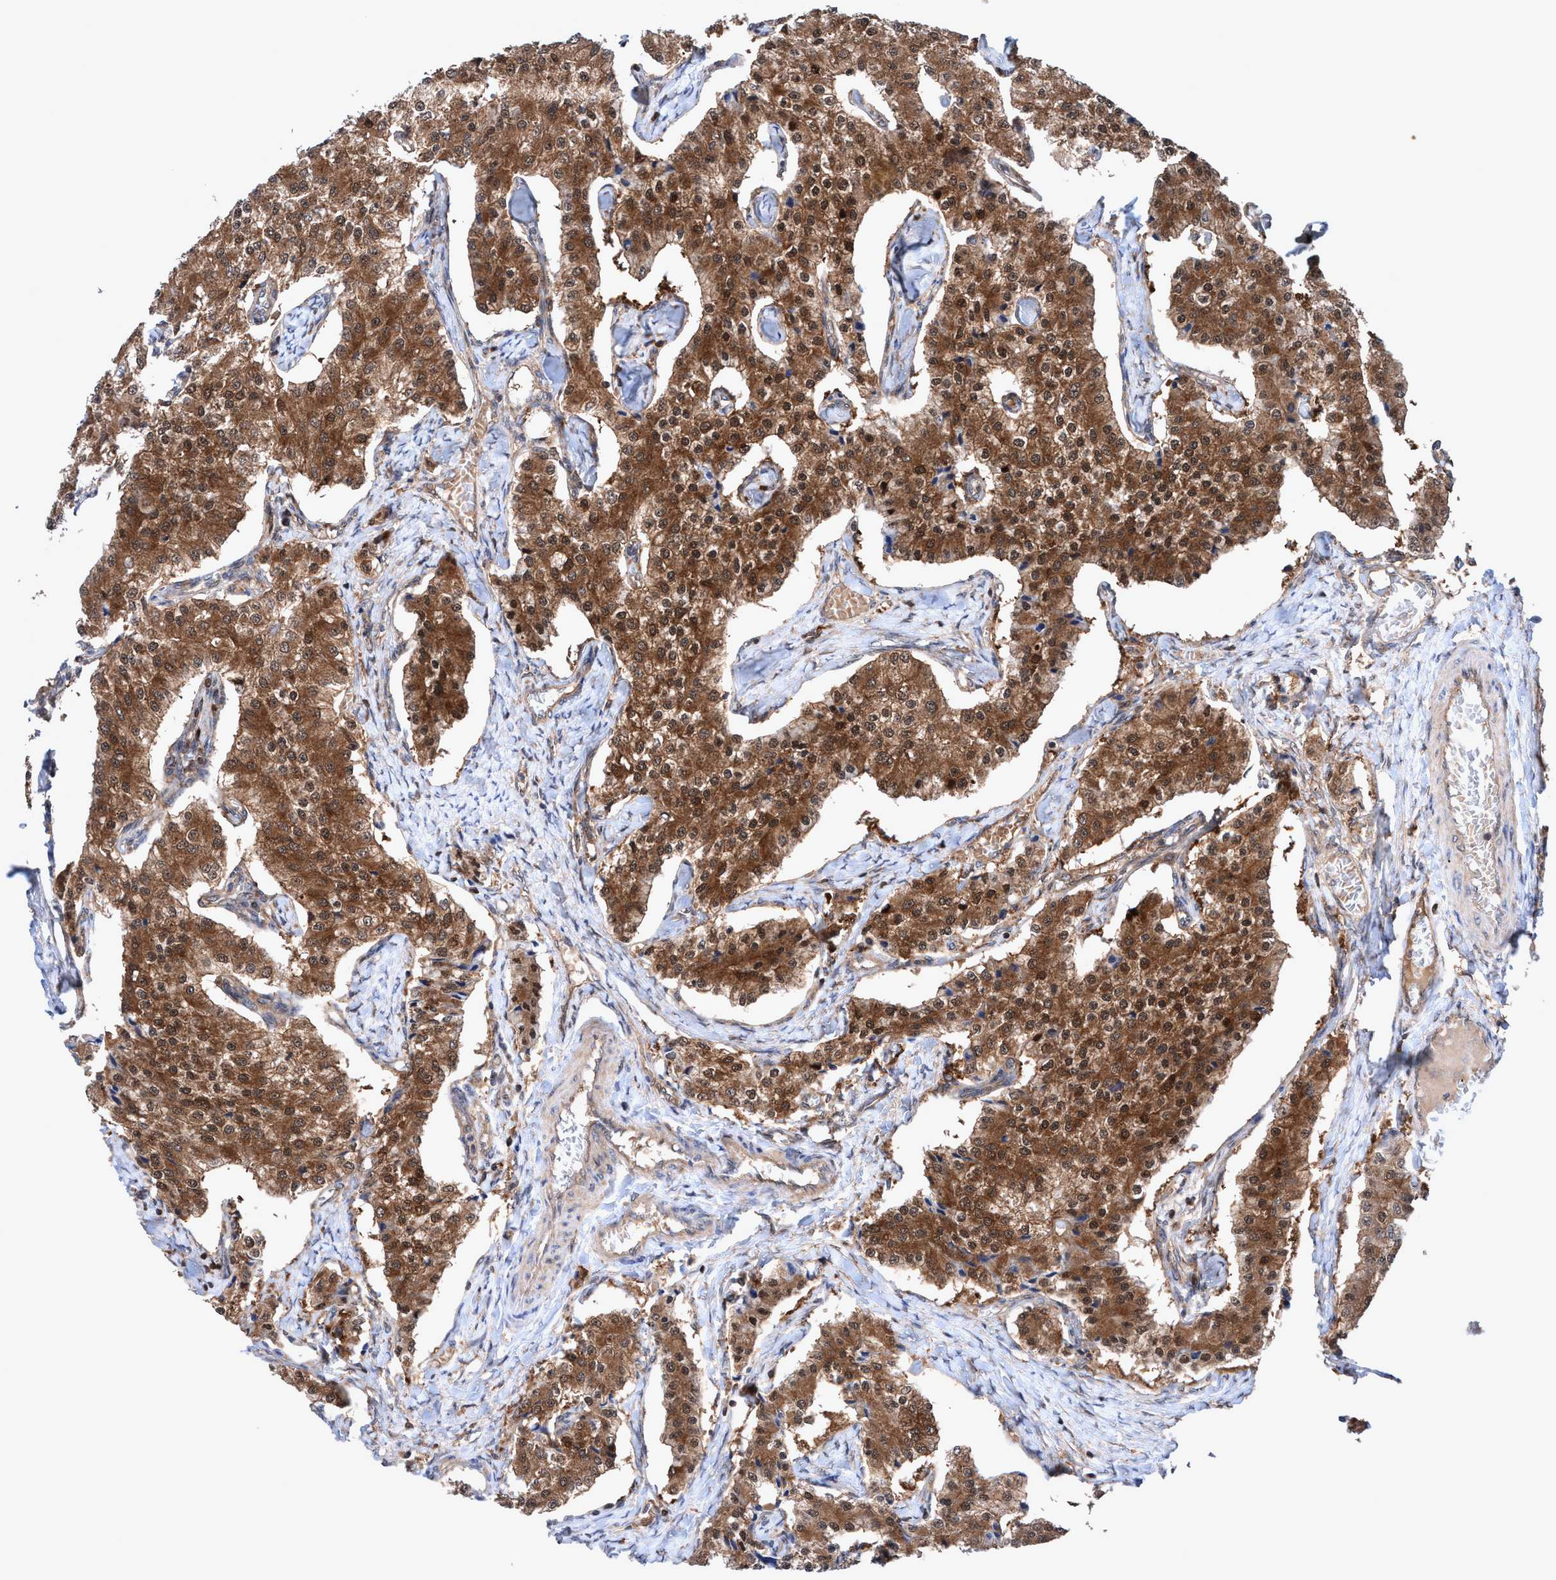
{"staining": {"intensity": "moderate", "quantity": ">75%", "location": "cytoplasmic/membranous,nuclear"}, "tissue": "carcinoid", "cell_type": "Tumor cells", "image_type": "cancer", "snomed": [{"axis": "morphology", "description": "Carcinoid, malignant, NOS"}, {"axis": "topography", "description": "Colon"}], "caption": "Protein expression analysis of human carcinoid reveals moderate cytoplasmic/membranous and nuclear staining in approximately >75% of tumor cells.", "gene": "GLOD4", "patient": {"sex": "female", "age": 52}}